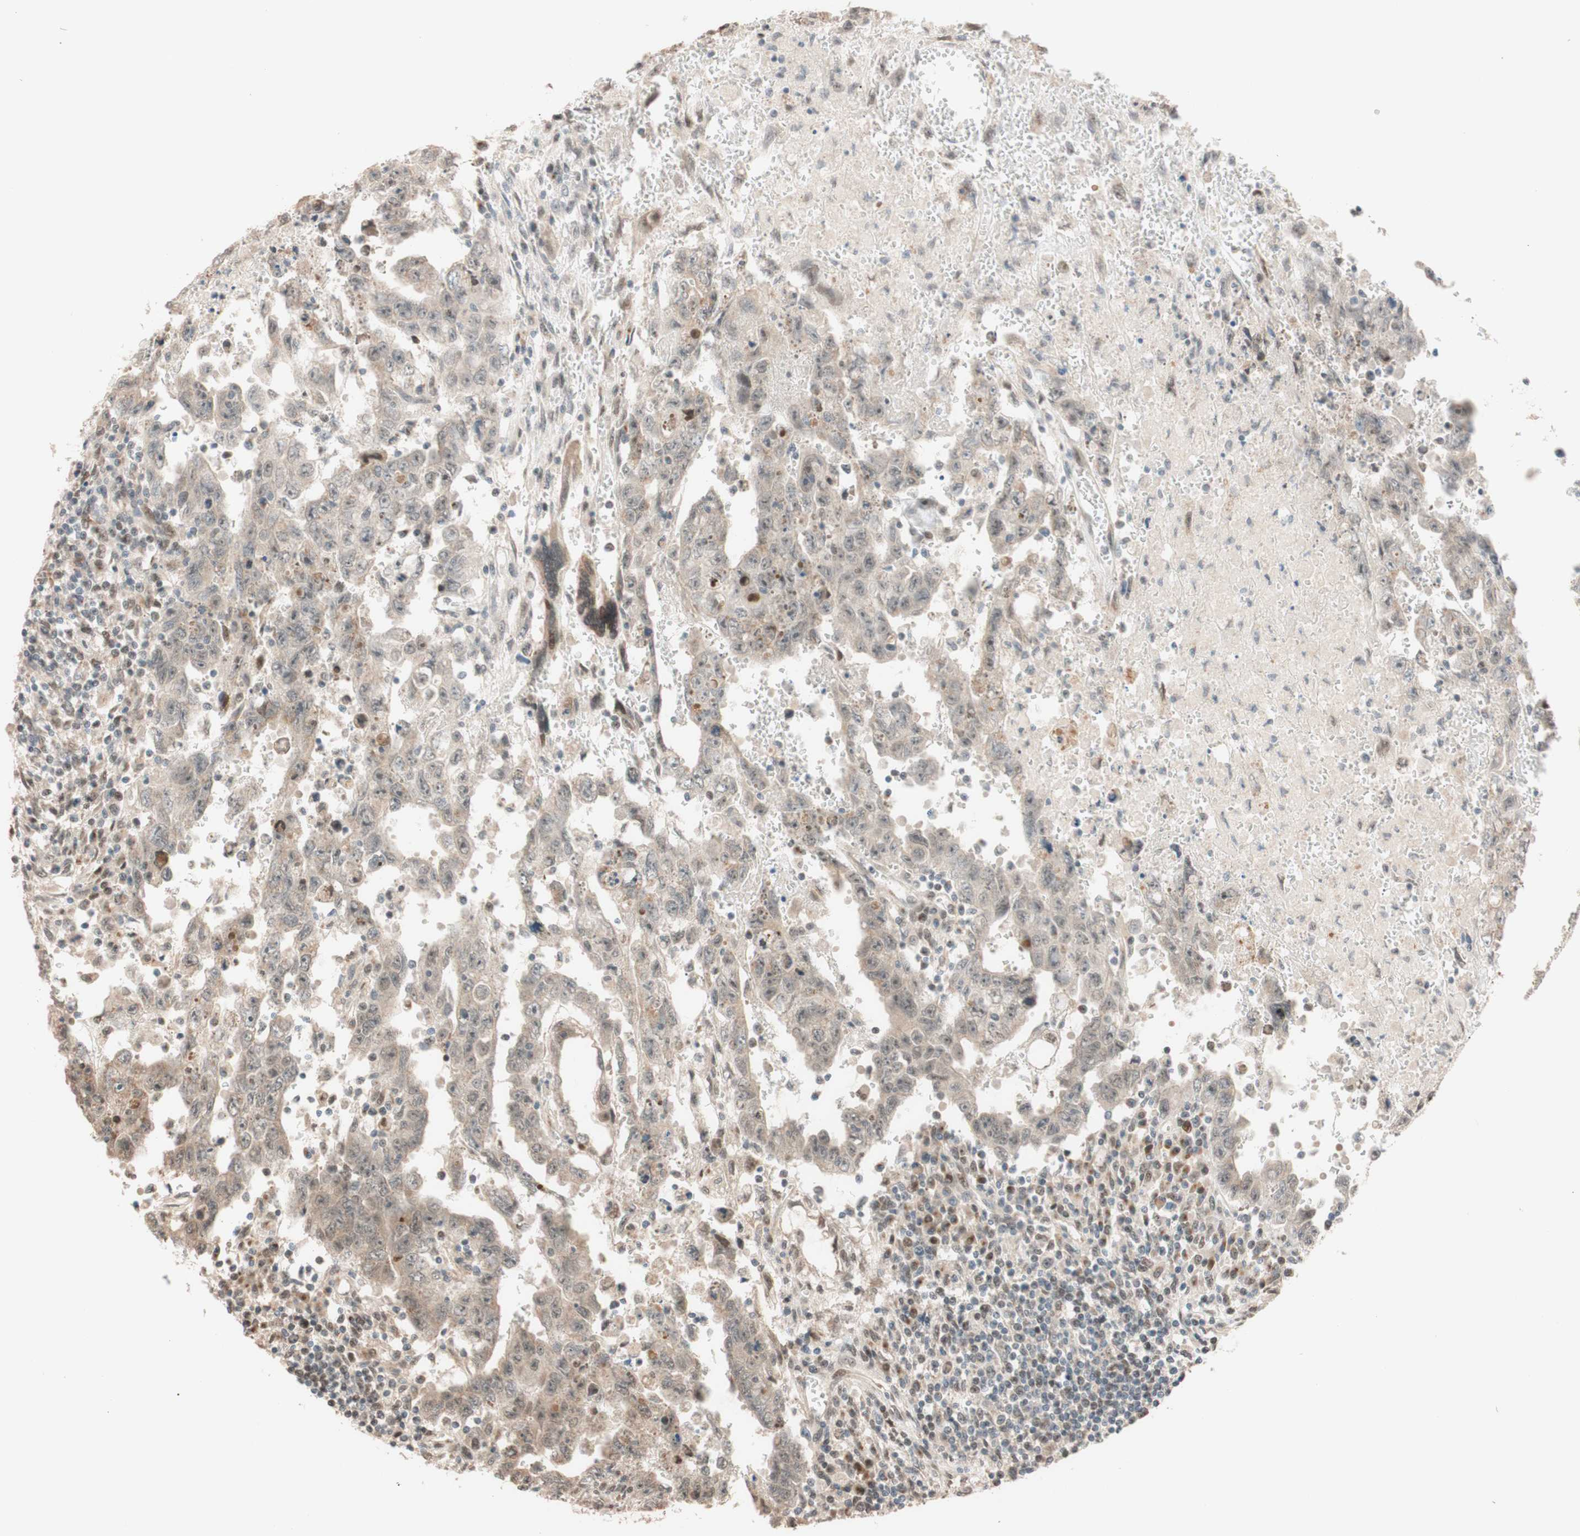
{"staining": {"intensity": "weak", "quantity": "<25%", "location": "cytoplasmic/membranous"}, "tissue": "testis cancer", "cell_type": "Tumor cells", "image_type": "cancer", "snomed": [{"axis": "morphology", "description": "Carcinoma, Embryonal, NOS"}, {"axis": "topography", "description": "Testis"}], "caption": "DAB immunohistochemical staining of testis cancer (embryonal carcinoma) exhibits no significant positivity in tumor cells.", "gene": "CCNC", "patient": {"sex": "male", "age": 28}}